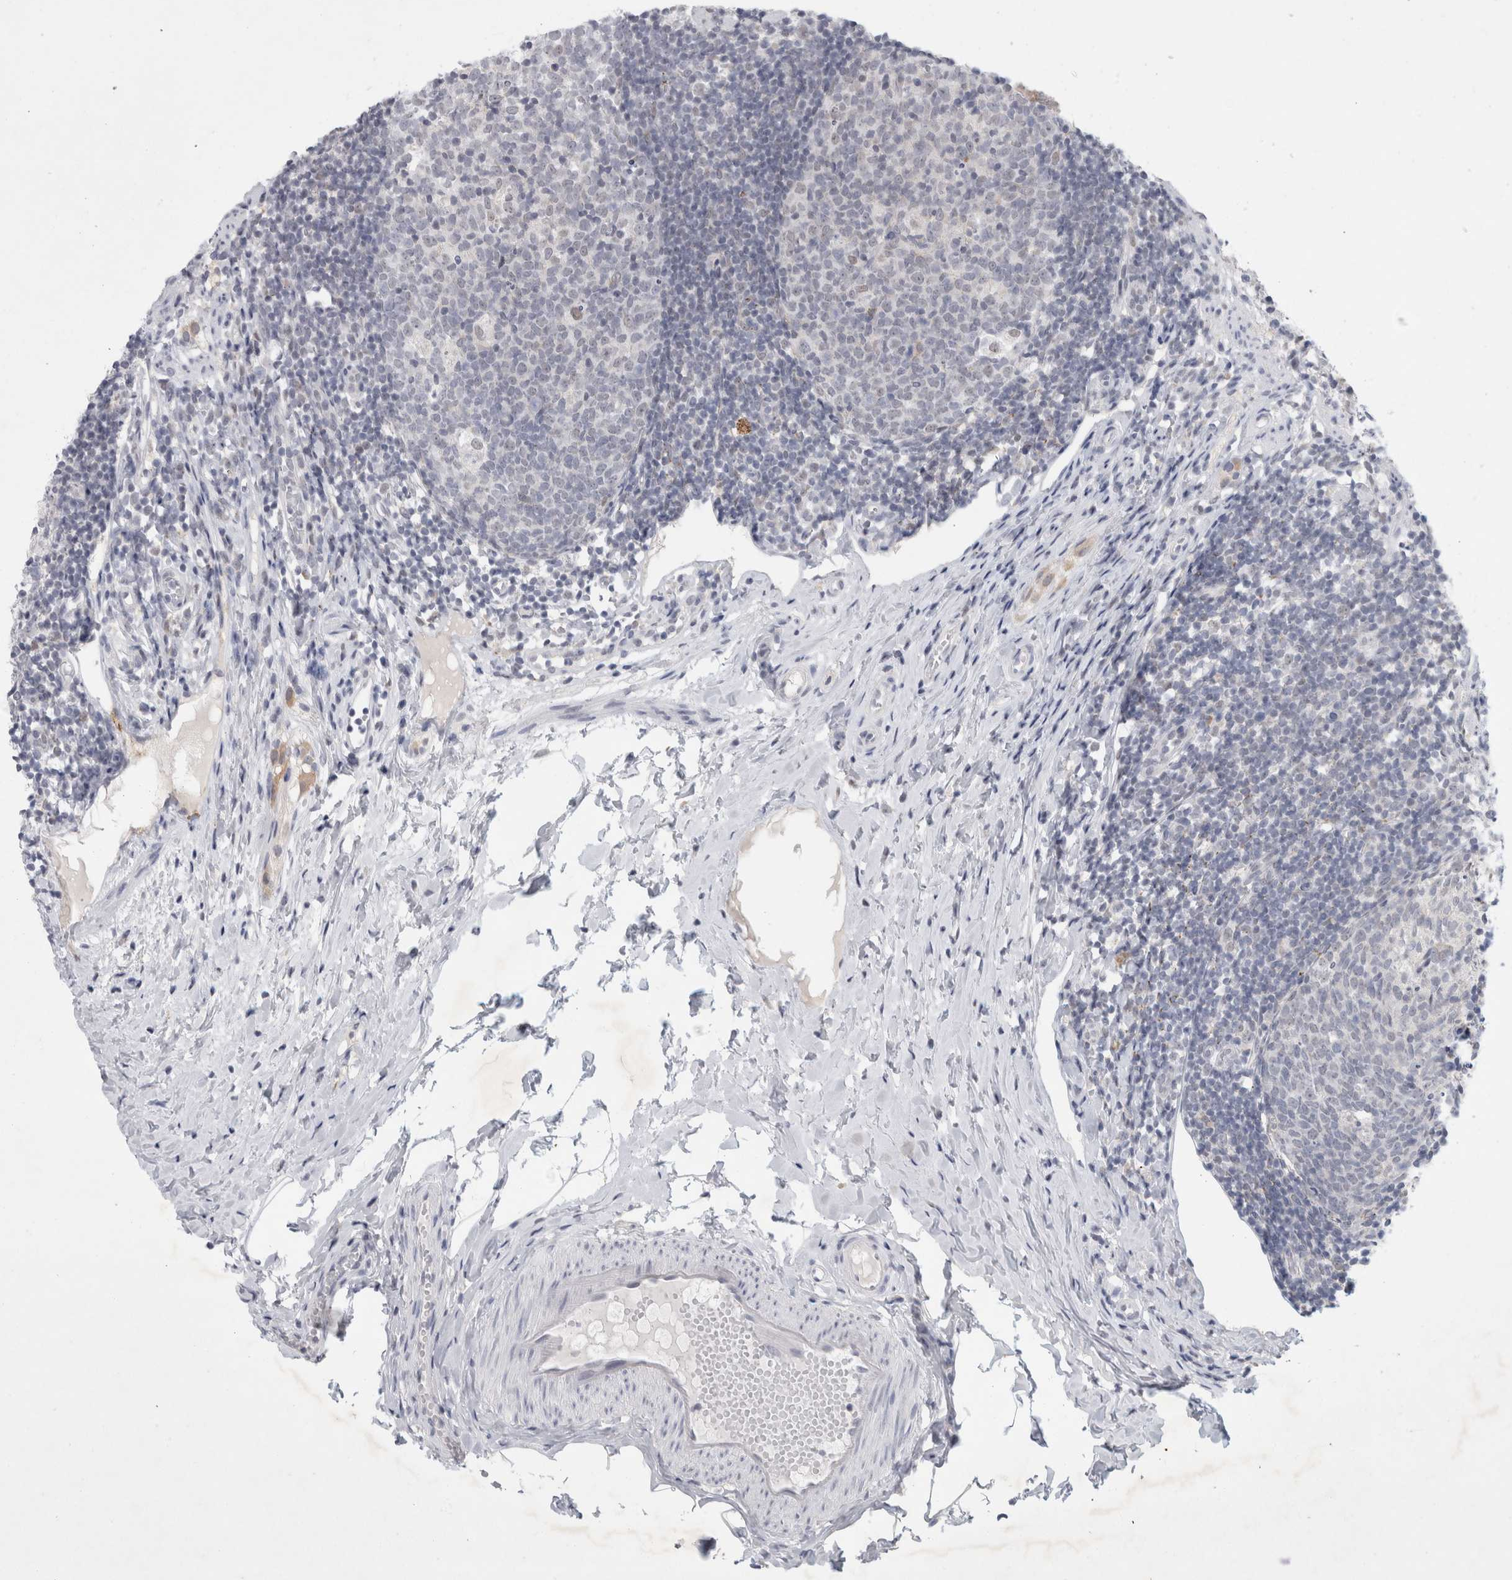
{"staining": {"intensity": "negative", "quantity": "none", "location": "none"}, "tissue": "appendix", "cell_type": "Glandular cells", "image_type": "normal", "snomed": [{"axis": "morphology", "description": "Normal tissue, NOS"}, {"axis": "topography", "description": "Appendix"}], "caption": "Immunohistochemical staining of normal human appendix exhibits no significant expression in glandular cells. Nuclei are stained in blue.", "gene": "NIPA1", "patient": {"sex": "female", "age": 20}}